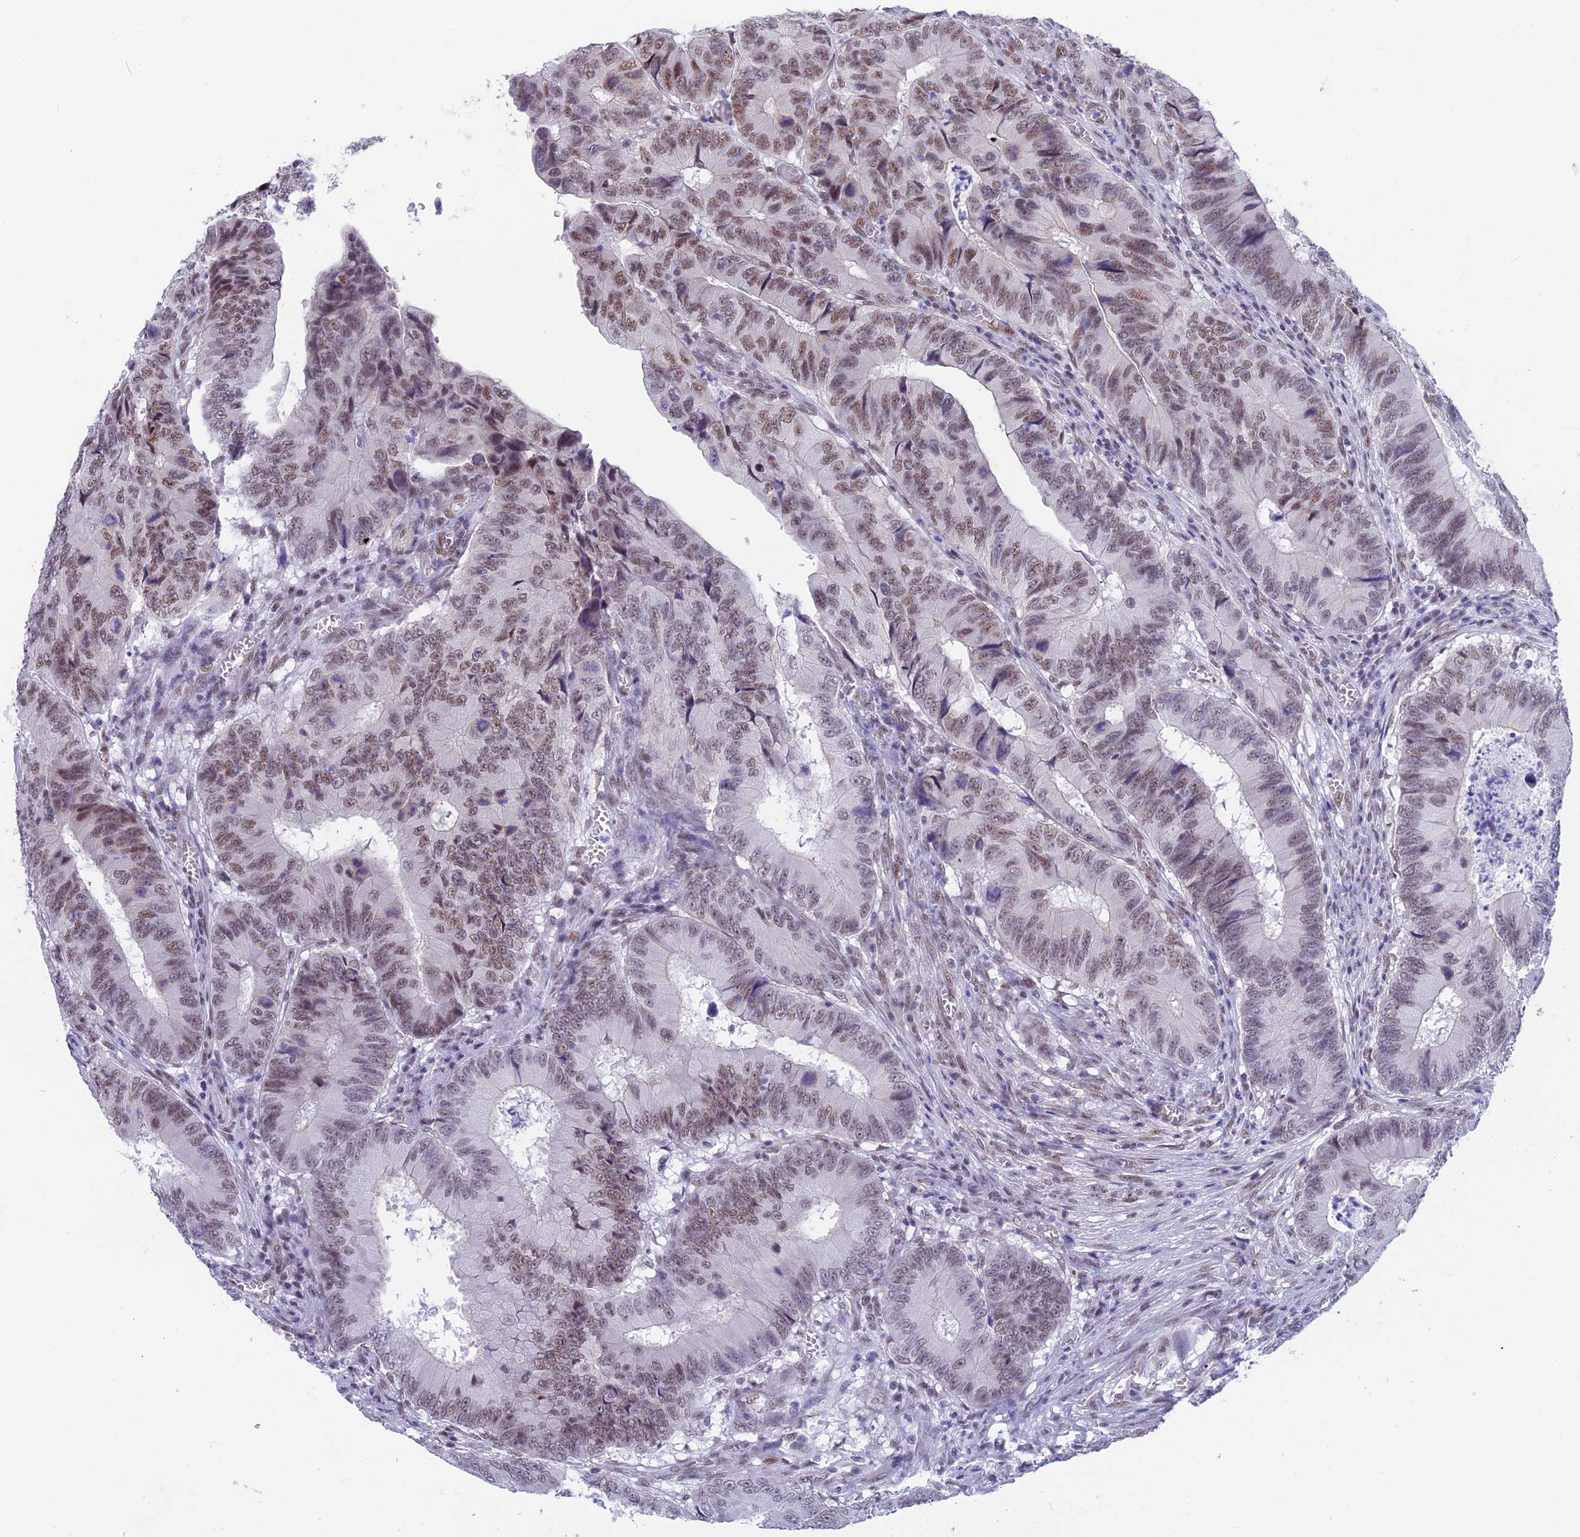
{"staining": {"intensity": "moderate", "quantity": ">75%", "location": "nuclear"}, "tissue": "colorectal cancer", "cell_type": "Tumor cells", "image_type": "cancer", "snomed": [{"axis": "morphology", "description": "Adenocarcinoma, NOS"}, {"axis": "topography", "description": "Colon"}], "caption": "Protein staining displays moderate nuclear positivity in about >75% of tumor cells in colorectal cancer (adenocarcinoma). Nuclei are stained in blue.", "gene": "SRSF5", "patient": {"sex": "male", "age": 85}}